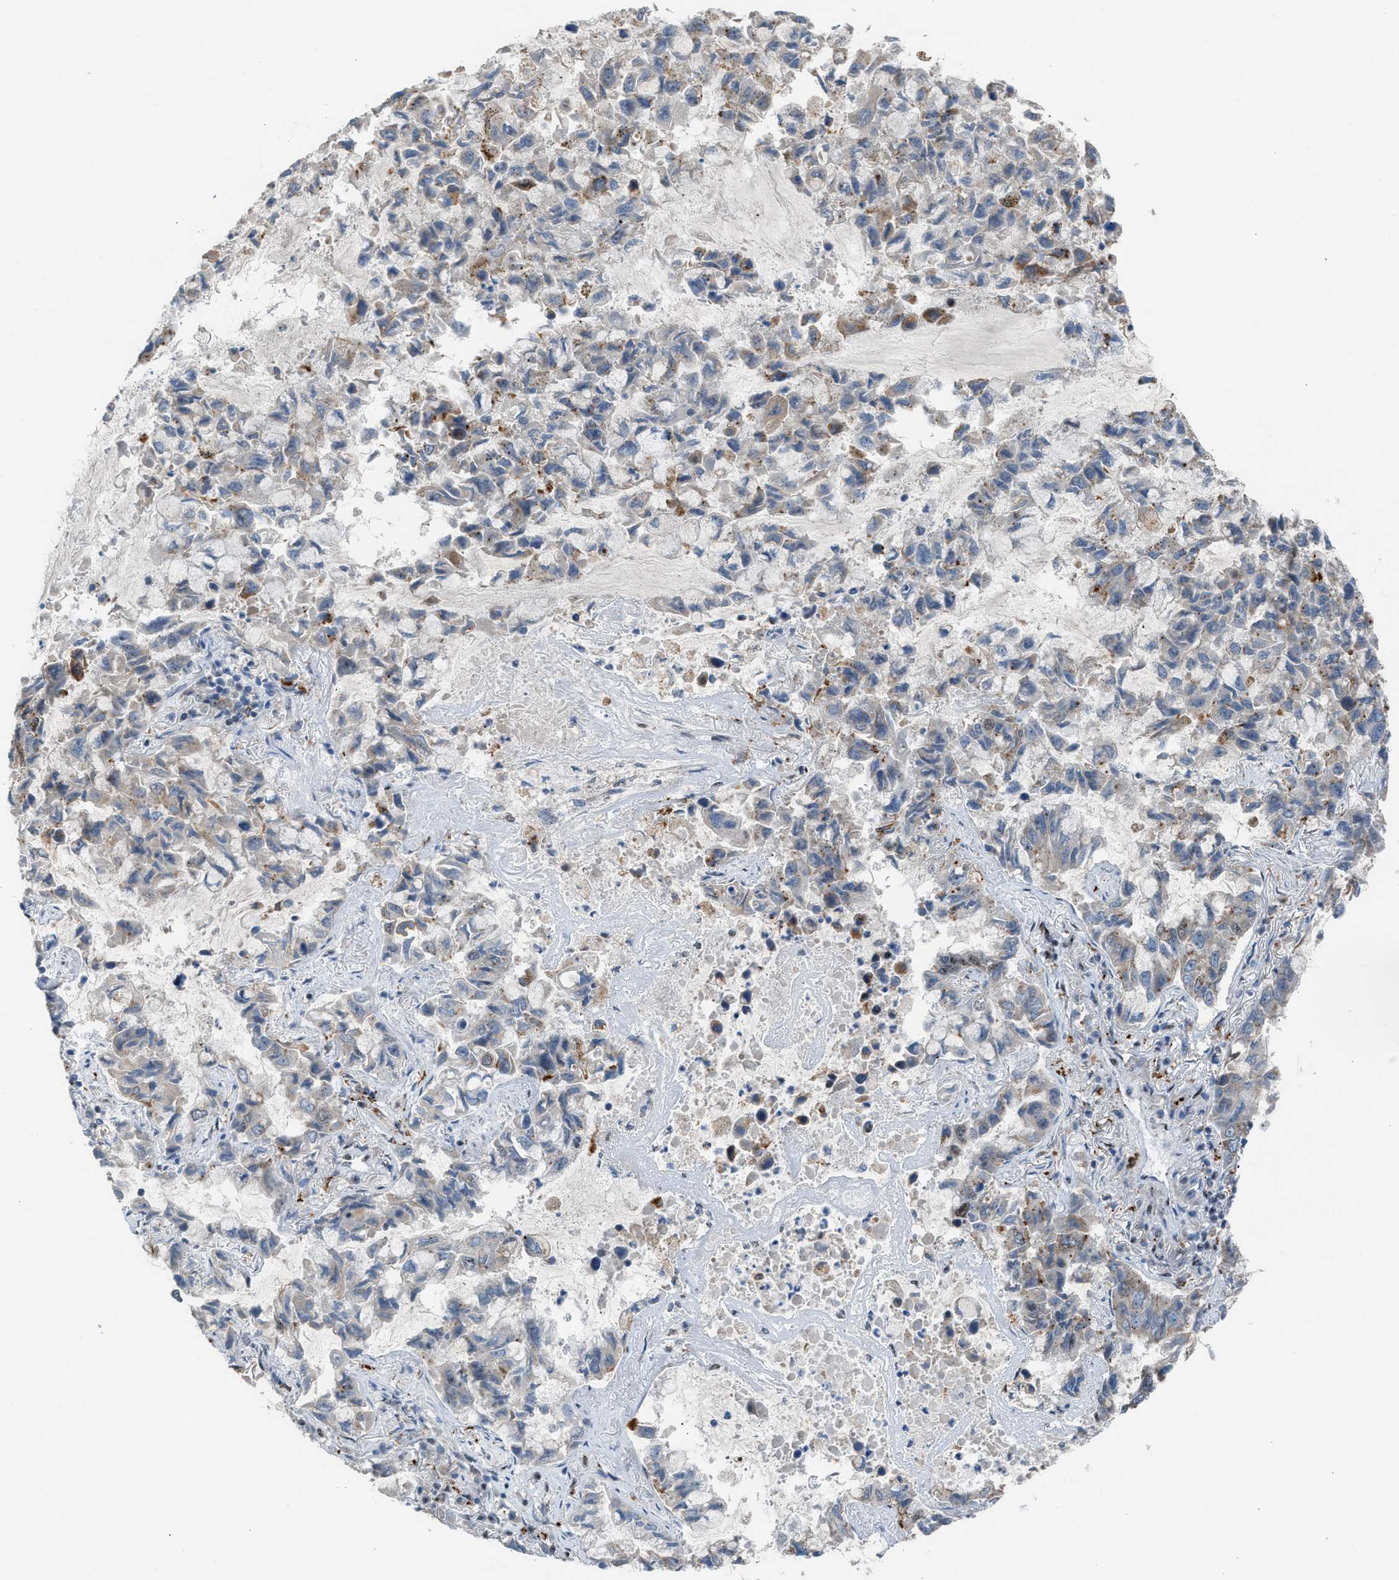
{"staining": {"intensity": "moderate", "quantity": "25%-75%", "location": "cytoplasmic/membranous"}, "tissue": "lung cancer", "cell_type": "Tumor cells", "image_type": "cancer", "snomed": [{"axis": "morphology", "description": "Adenocarcinoma, NOS"}, {"axis": "topography", "description": "Lung"}], "caption": "This image shows immunohistochemistry (IHC) staining of human lung adenocarcinoma, with medium moderate cytoplasmic/membranous expression in approximately 25%-75% of tumor cells.", "gene": "CENPP", "patient": {"sex": "male", "age": 64}}